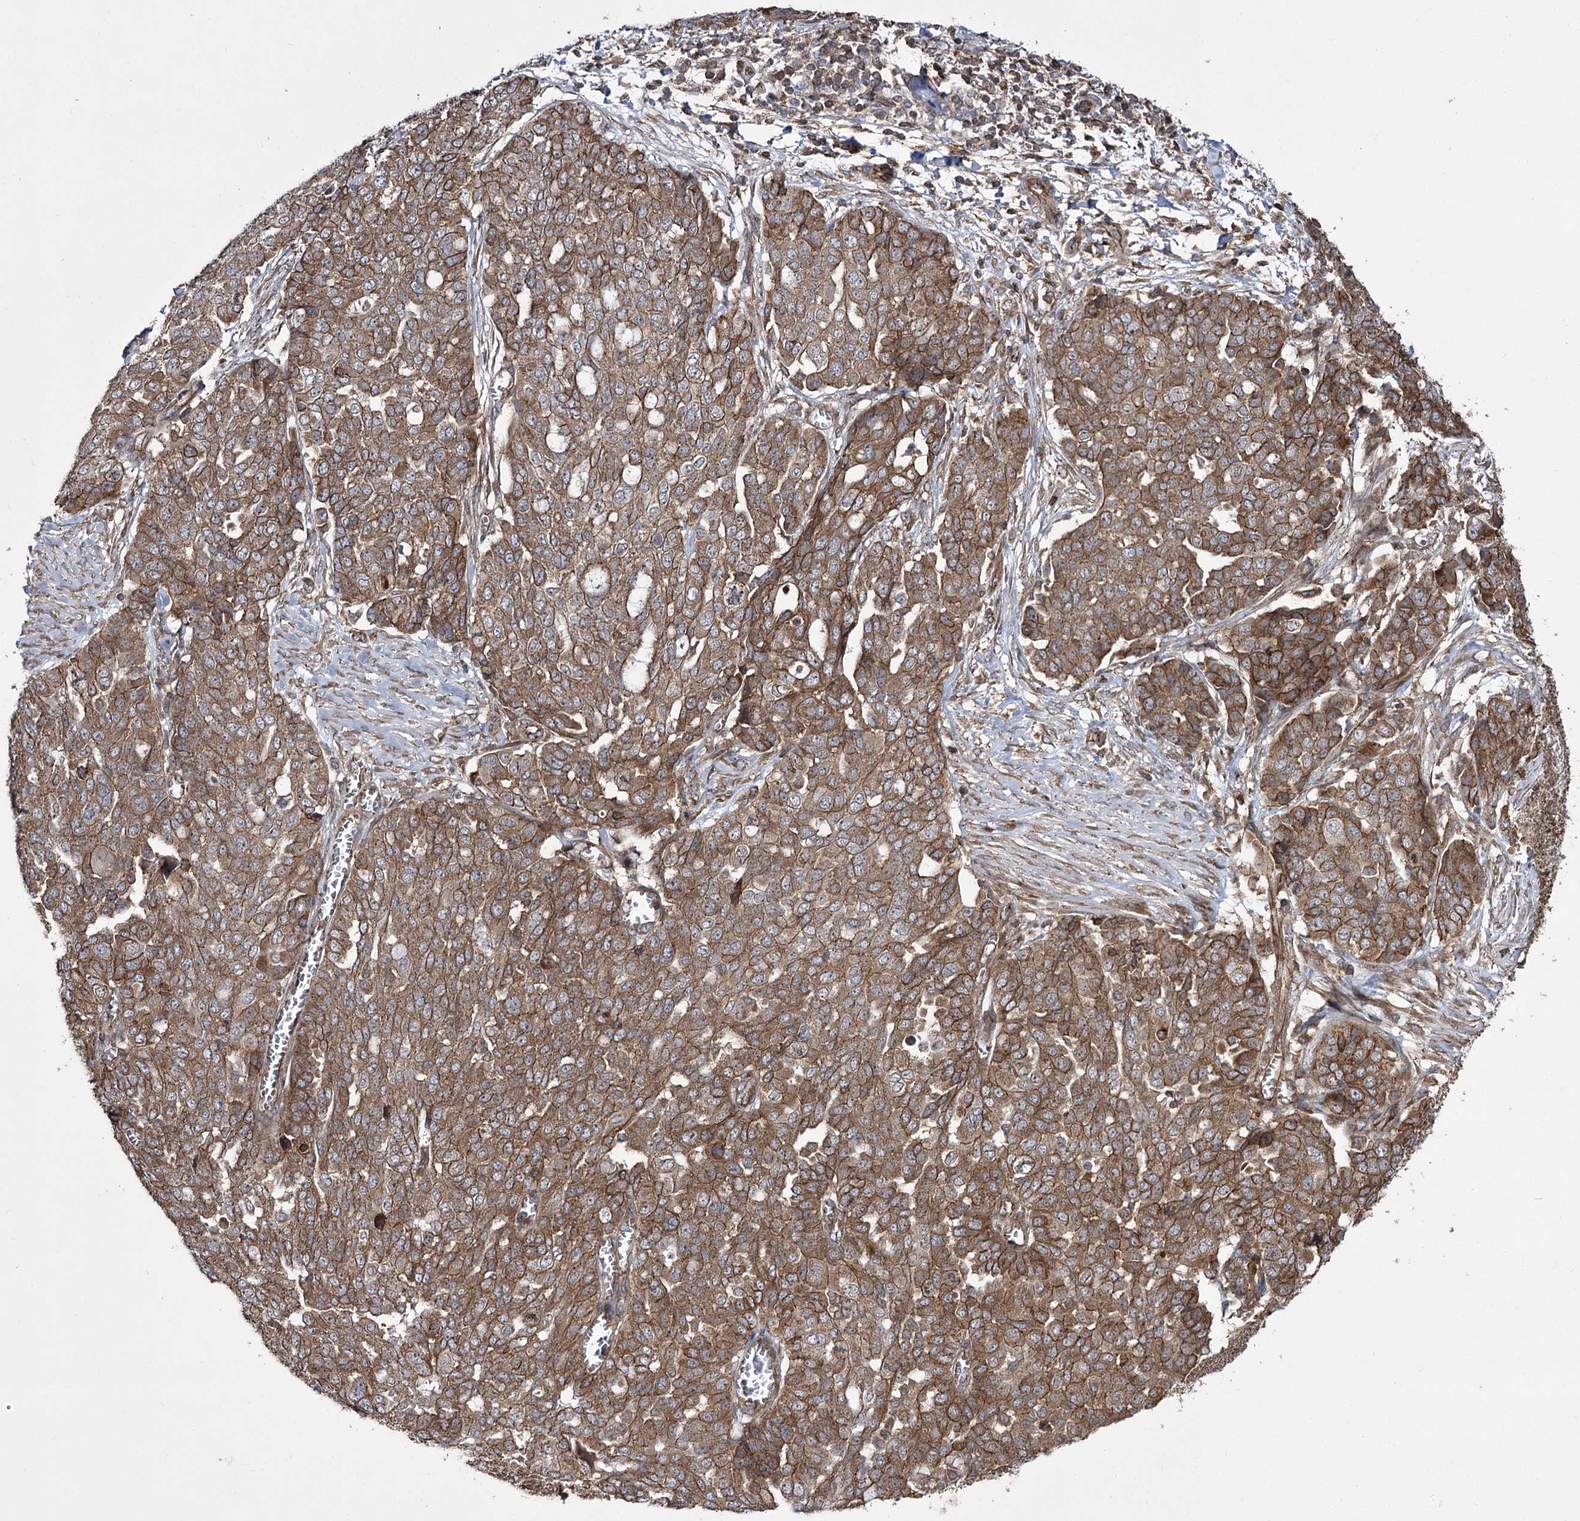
{"staining": {"intensity": "strong", "quantity": ">75%", "location": "cytoplasmic/membranous"}, "tissue": "ovarian cancer", "cell_type": "Tumor cells", "image_type": "cancer", "snomed": [{"axis": "morphology", "description": "Cystadenocarcinoma, serous, NOS"}, {"axis": "topography", "description": "Soft tissue"}, {"axis": "topography", "description": "Ovary"}], "caption": "IHC histopathology image of neoplastic tissue: ovarian cancer (serous cystadenocarcinoma) stained using immunohistochemistry (IHC) exhibits high levels of strong protein expression localized specifically in the cytoplasmic/membranous of tumor cells, appearing as a cytoplasmic/membranous brown color.", "gene": "DHX29", "patient": {"sex": "female", "age": 57}}